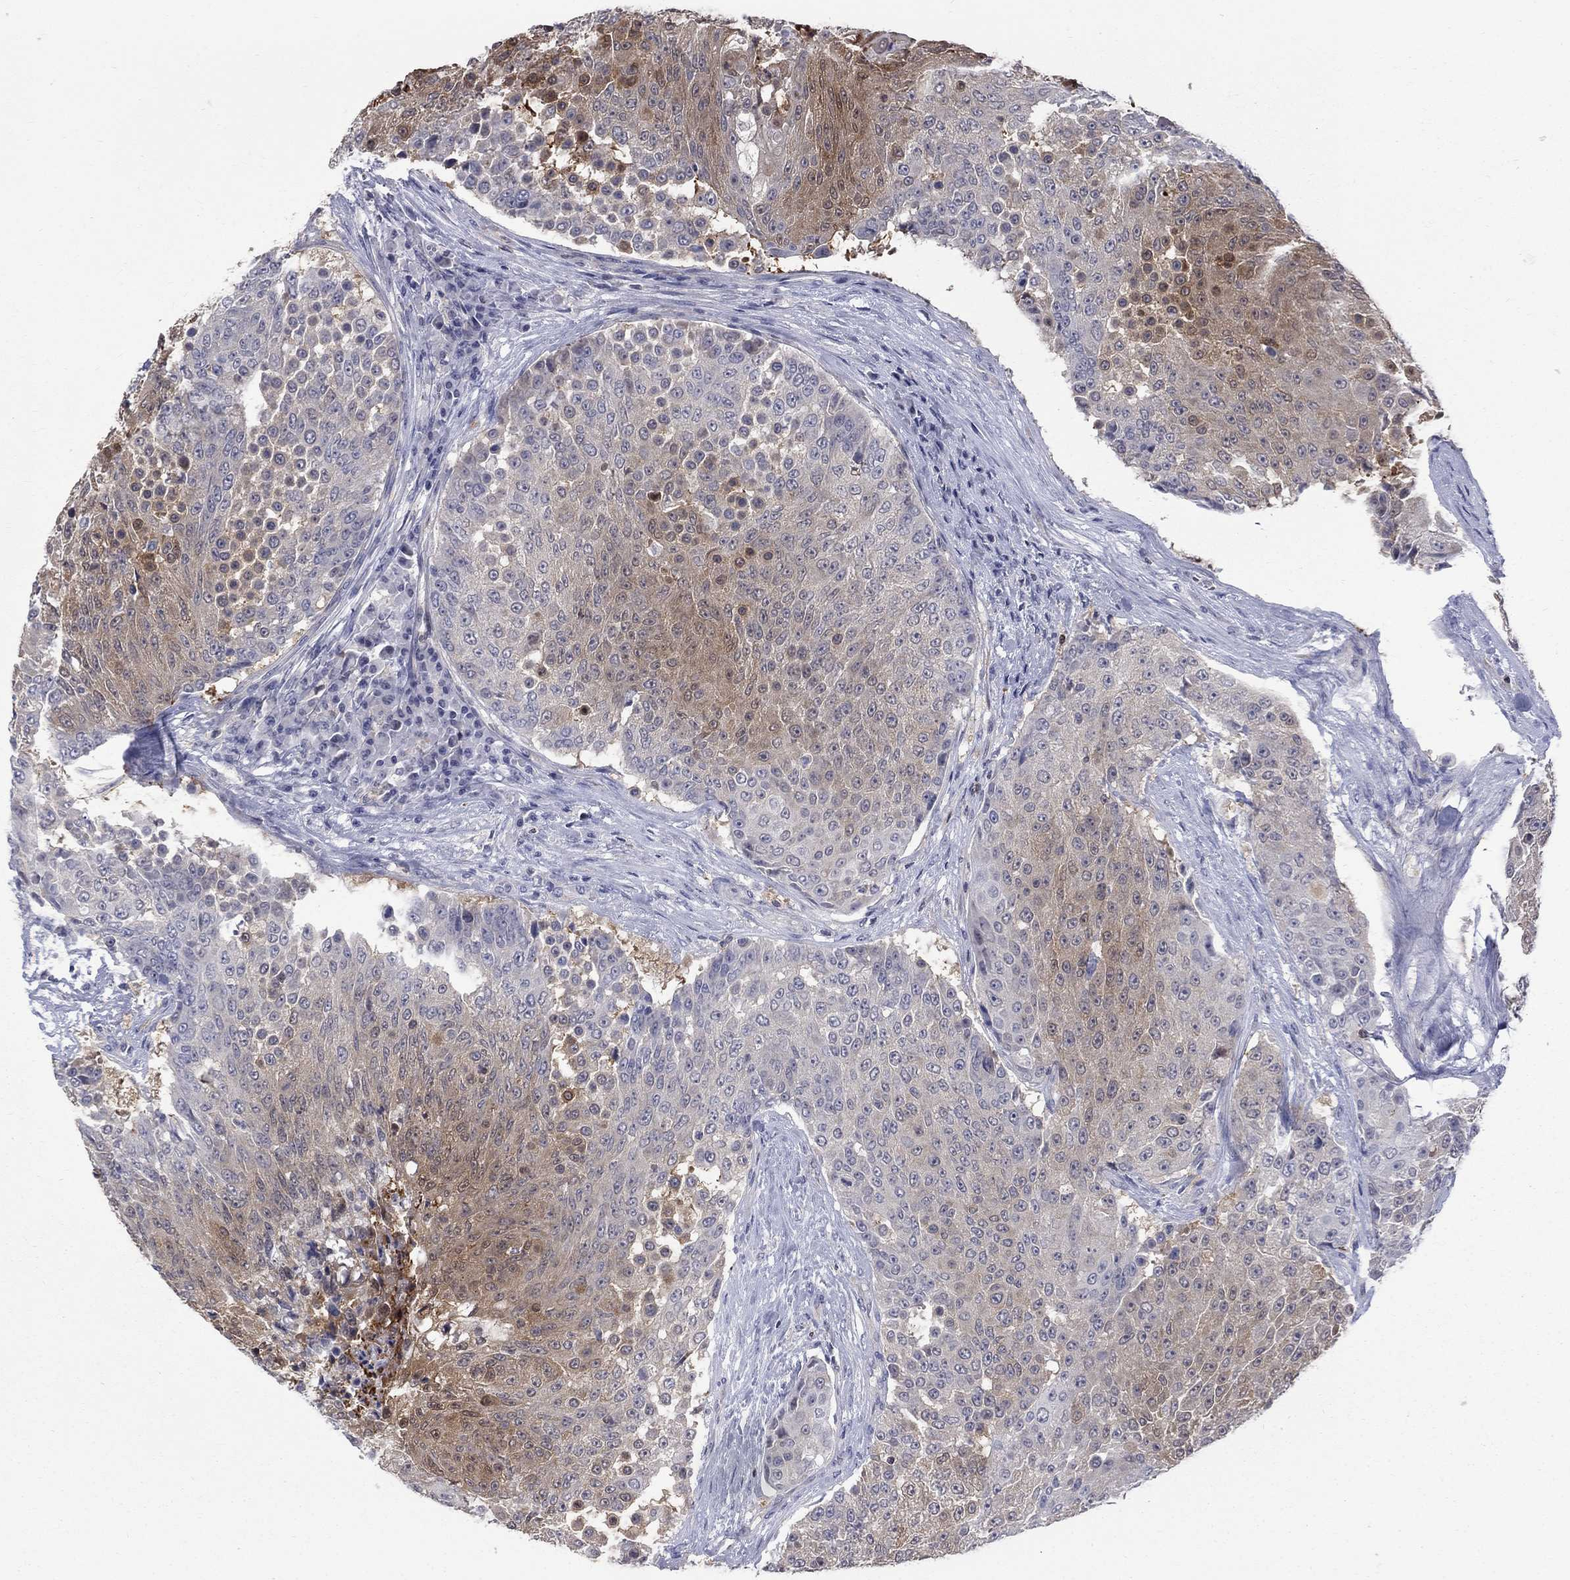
{"staining": {"intensity": "moderate", "quantity": "<25%", "location": "cytoplasmic/membranous"}, "tissue": "urothelial cancer", "cell_type": "Tumor cells", "image_type": "cancer", "snomed": [{"axis": "morphology", "description": "Urothelial carcinoma, High grade"}, {"axis": "topography", "description": "Urinary bladder"}], "caption": "A high-resolution photomicrograph shows IHC staining of urothelial cancer, which exhibits moderate cytoplasmic/membranous expression in about <25% of tumor cells. (IHC, brightfield microscopy, high magnification).", "gene": "HKDC1", "patient": {"sex": "female", "age": 63}}